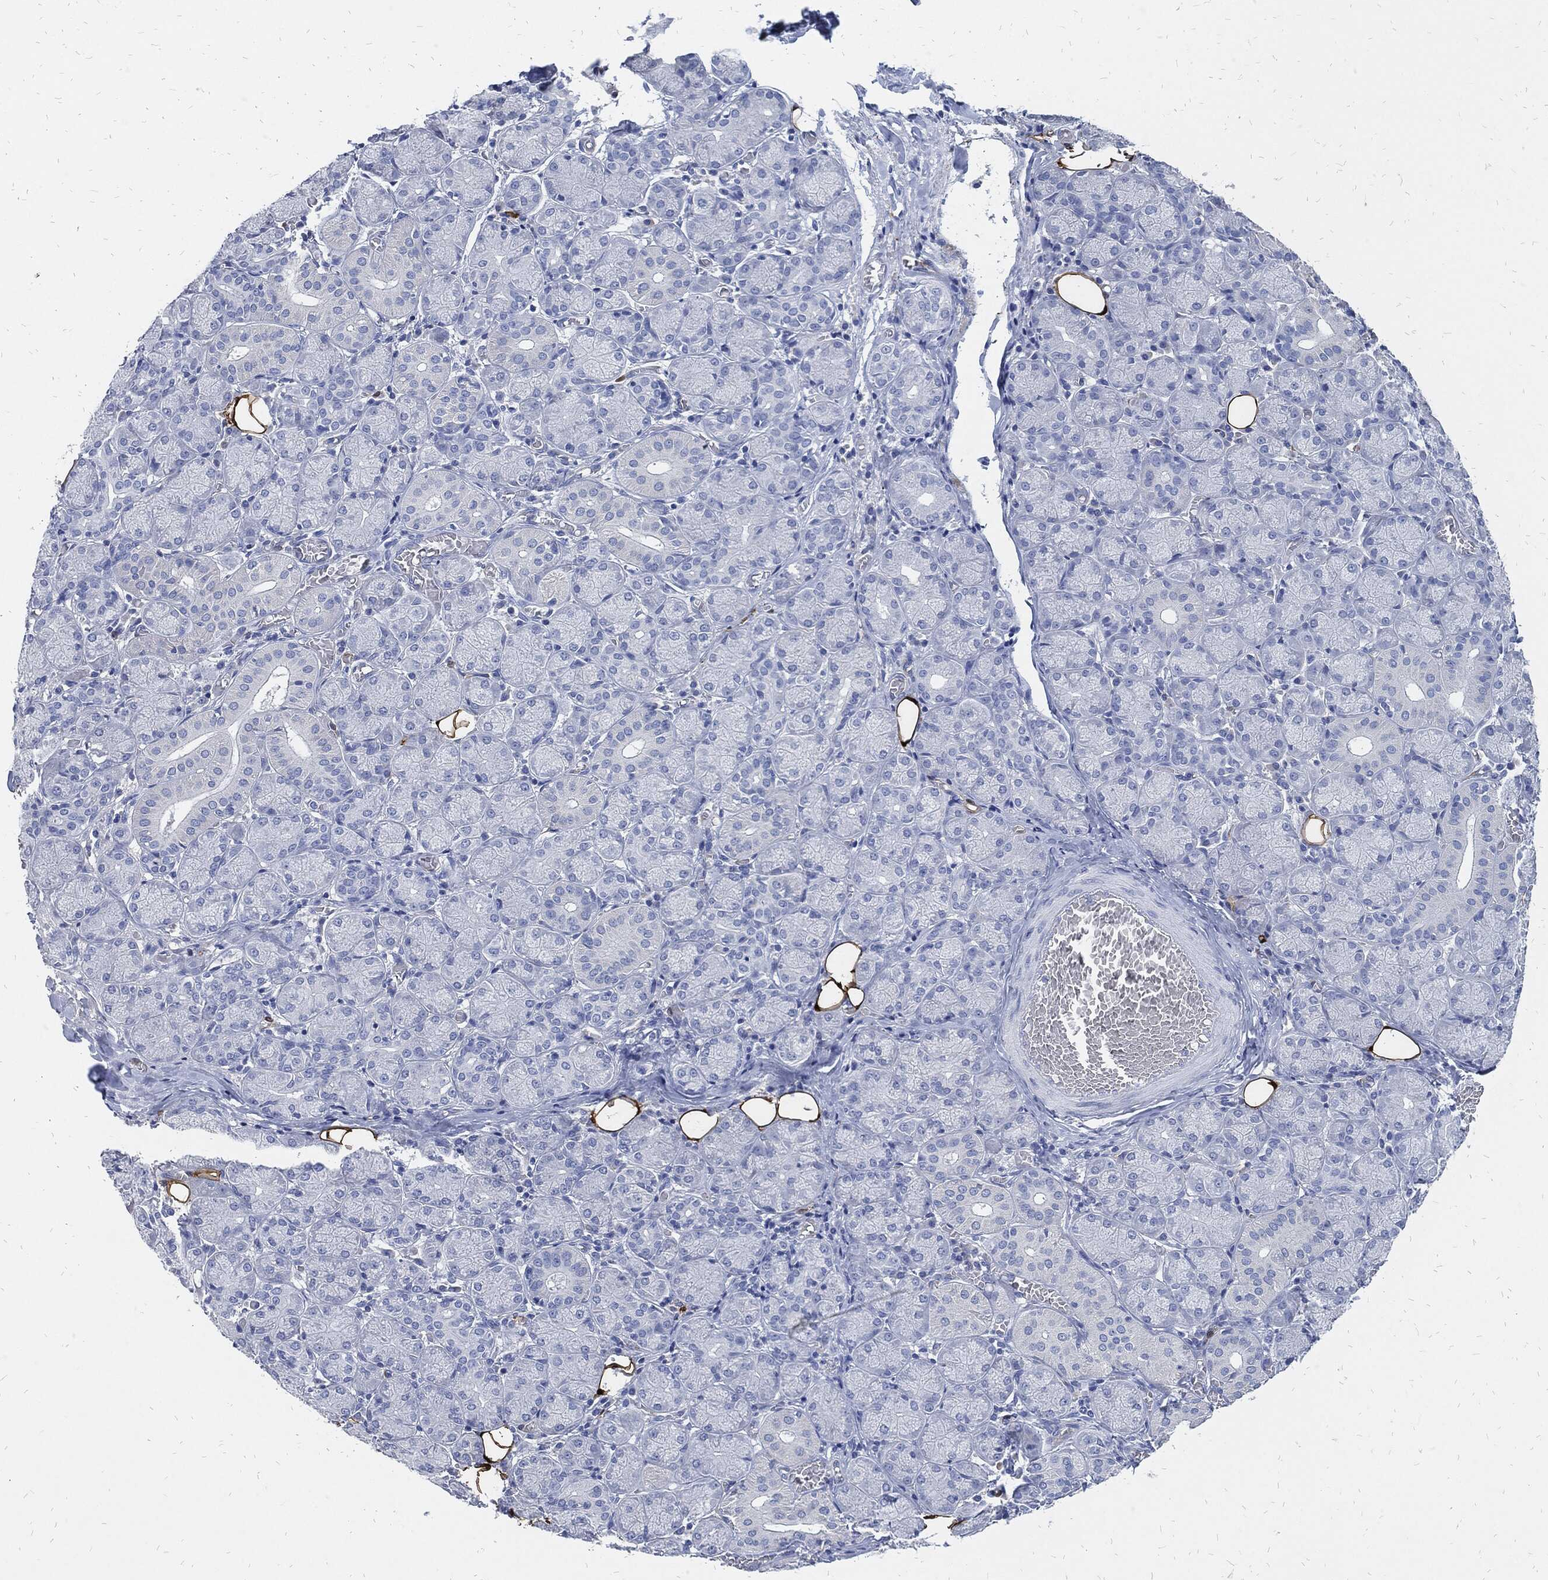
{"staining": {"intensity": "negative", "quantity": "none", "location": "none"}, "tissue": "salivary gland", "cell_type": "Glandular cells", "image_type": "normal", "snomed": [{"axis": "morphology", "description": "Normal tissue, NOS"}, {"axis": "topography", "description": "Salivary gland"}, {"axis": "topography", "description": "Peripheral nerve tissue"}], "caption": "Immunohistochemistry micrograph of benign salivary gland stained for a protein (brown), which reveals no staining in glandular cells. (DAB (3,3'-diaminobenzidine) immunohistochemistry visualized using brightfield microscopy, high magnification).", "gene": "FABP4", "patient": {"sex": "female", "age": 24}}